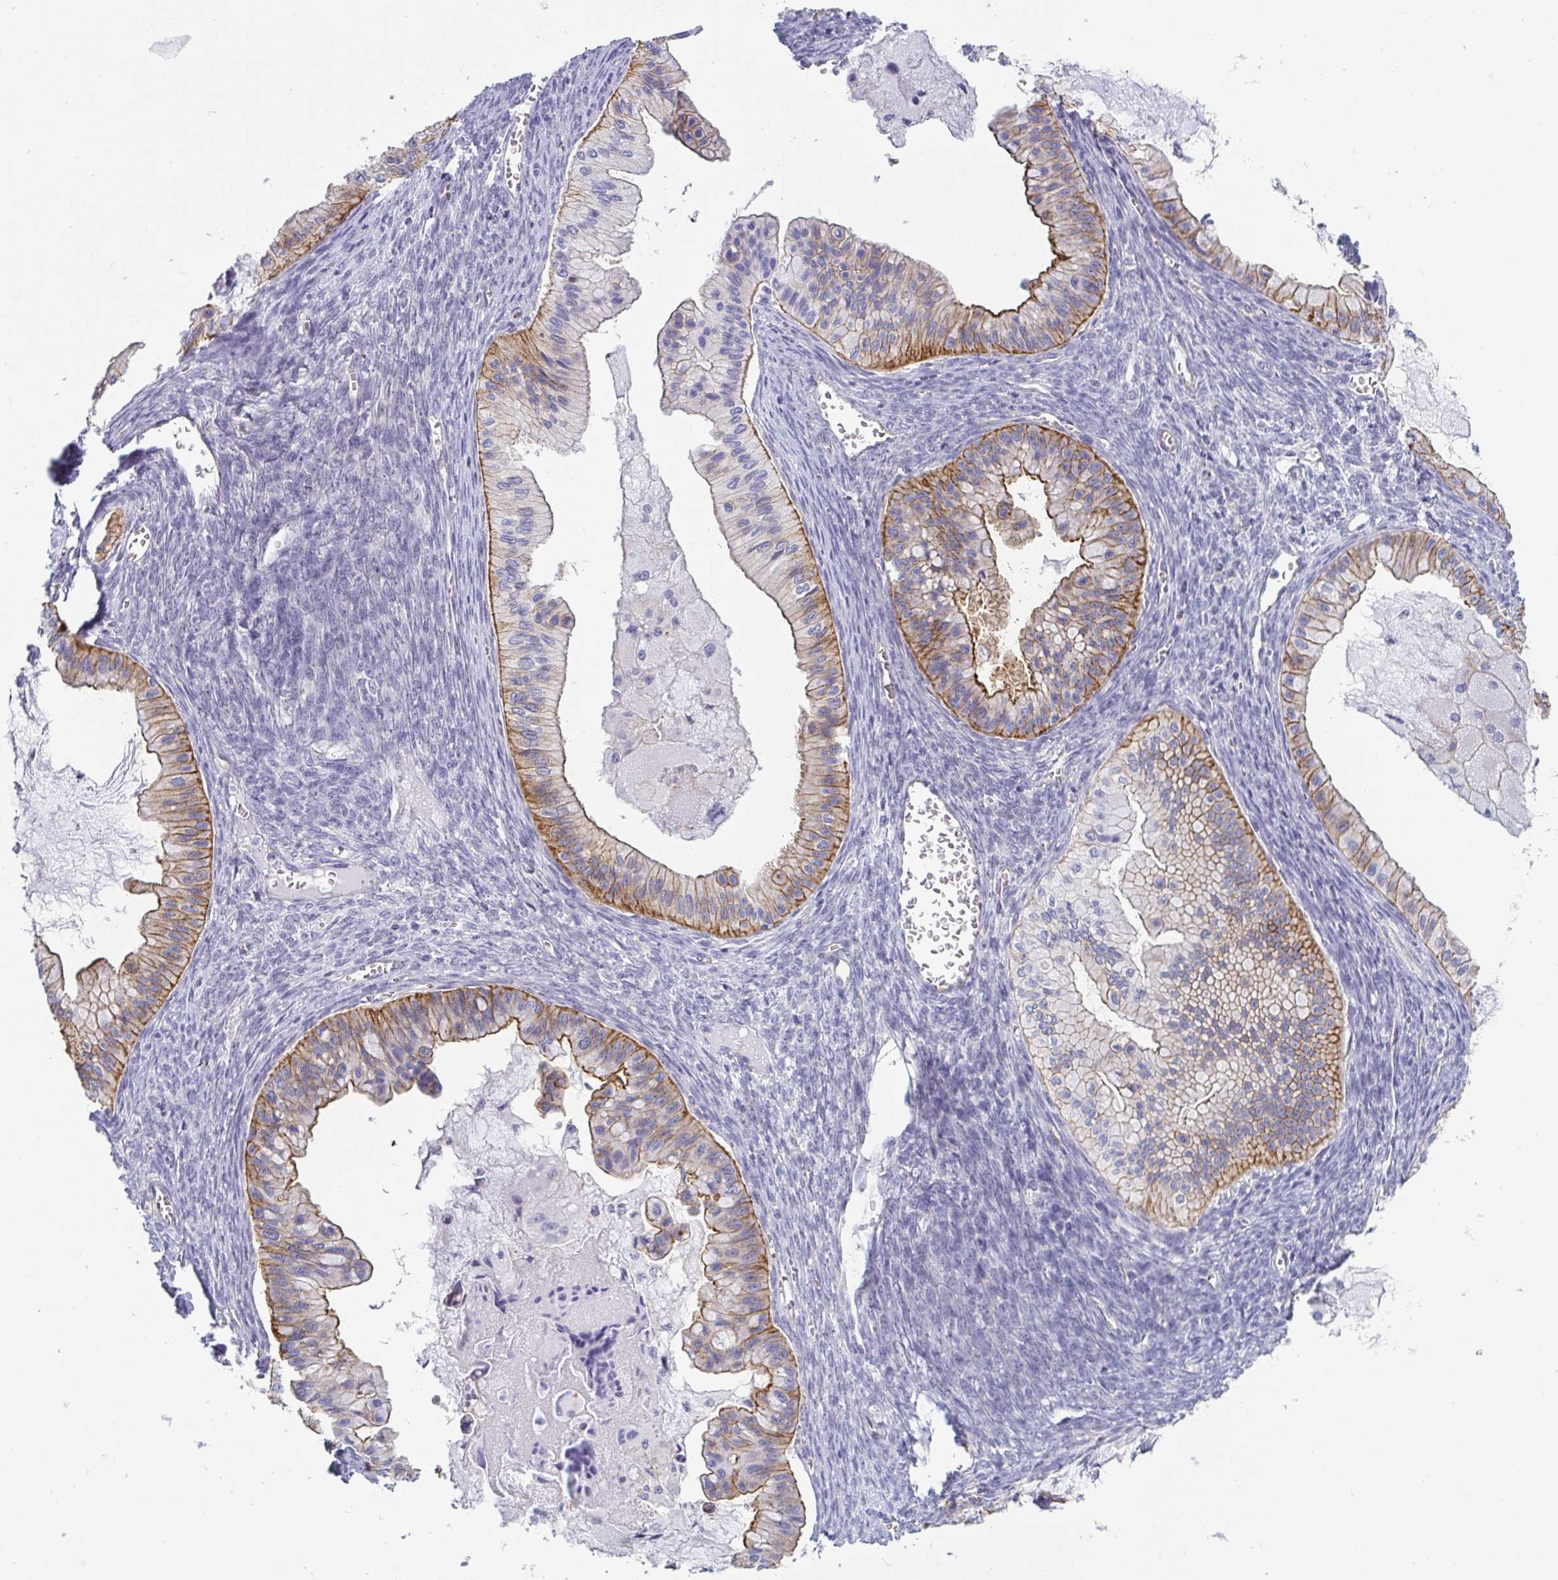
{"staining": {"intensity": "moderate", "quantity": "25%-75%", "location": "cytoplasmic/membranous"}, "tissue": "ovarian cancer", "cell_type": "Tumor cells", "image_type": "cancer", "snomed": [{"axis": "morphology", "description": "Cystadenocarcinoma, mucinous, NOS"}, {"axis": "topography", "description": "Ovary"}], "caption": "Ovarian cancer (mucinous cystadenocarcinoma) stained with IHC demonstrates moderate cytoplasmic/membranous staining in about 25%-75% of tumor cells. The protein of interest is stained brown, and the nuclei are stained in blue (DAB (3,3'-diaminobenzidine) IHC with brightfield microscopy, high magnification).", "gene": "LIMA1", "patient": {"sex": "female", "age": 72}}